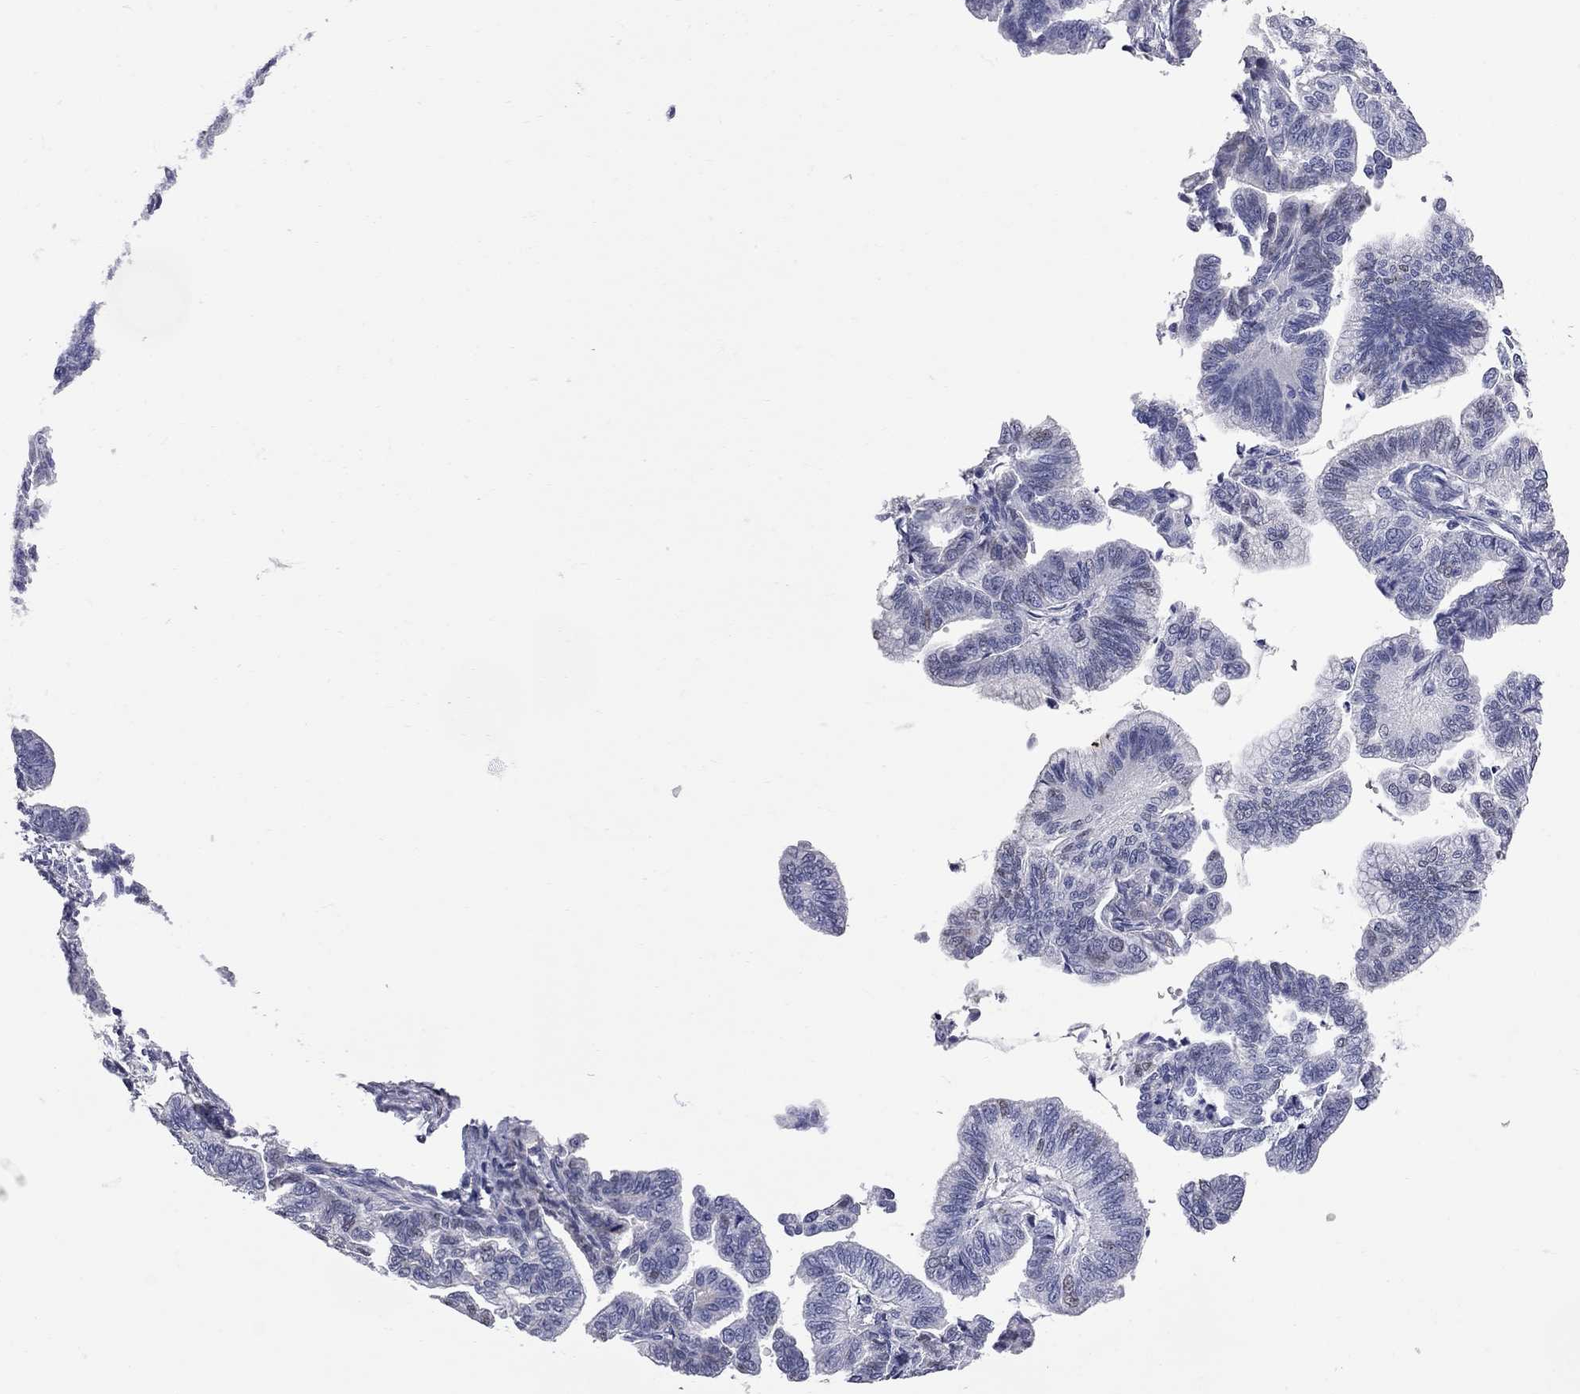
{"staining": {"intensity": "negative", "quantity": "none", "location": "none"}, "tissue": "stomach cancer", "cell_type": "Tumor cells", "image_type": "cancer", "snomed": [{"axis": "morphology", "description": "Adenocarcinoma, NOS"}, {"axis": "topography", "description": "Stomach"}], "caption": "High magnification brightfield microscopy of adenocarcinoma (stomach) stained with DAB (3,3'-diaminobenzidine) (brown) and counterstained with hematoxylin (blue): tumor cells show no significant expression.", "gene": "FAM221B", "patient": {"sex": "male", "age": 83}}